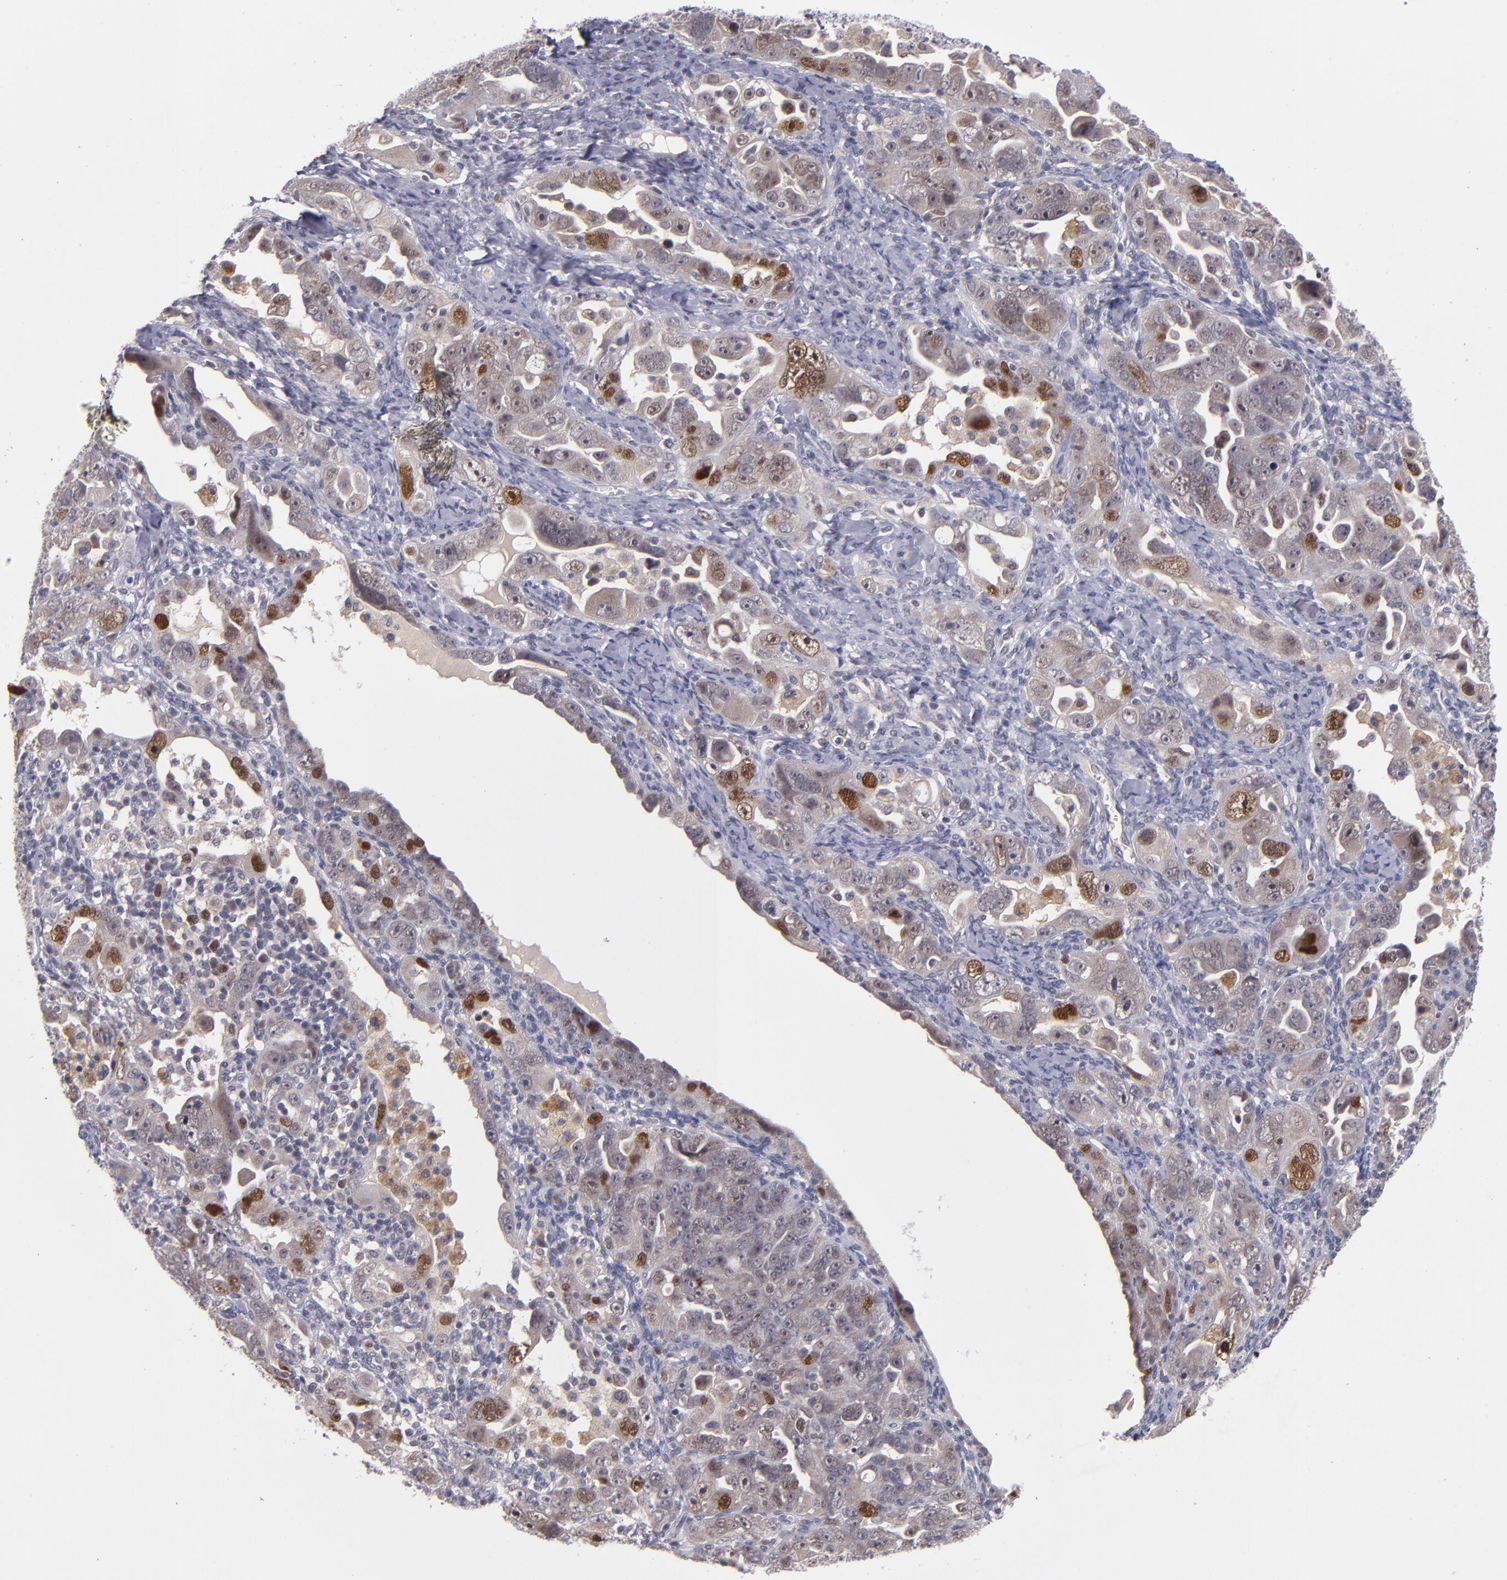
{"staining": {"intensity": "strong", "quantity": "25%-75%", "location": "nuclear"}, "tissue": "ovarian cancer", "cell_type": "Tumor cells", "image_type": "cancer", "snomed": [{"axis": "morphology", "description": "Cystadenocarcinoma, serous, NOS"}, {"axis": "topography", "description": "Ovary"}], "caption": "Ovarian cancer stained with a brown dye shows strong nuclear positive staining in approximately 25%-75% of tumor cells.", "gene": "CDC7", "patient": {"sex": "female", "age": 66}}